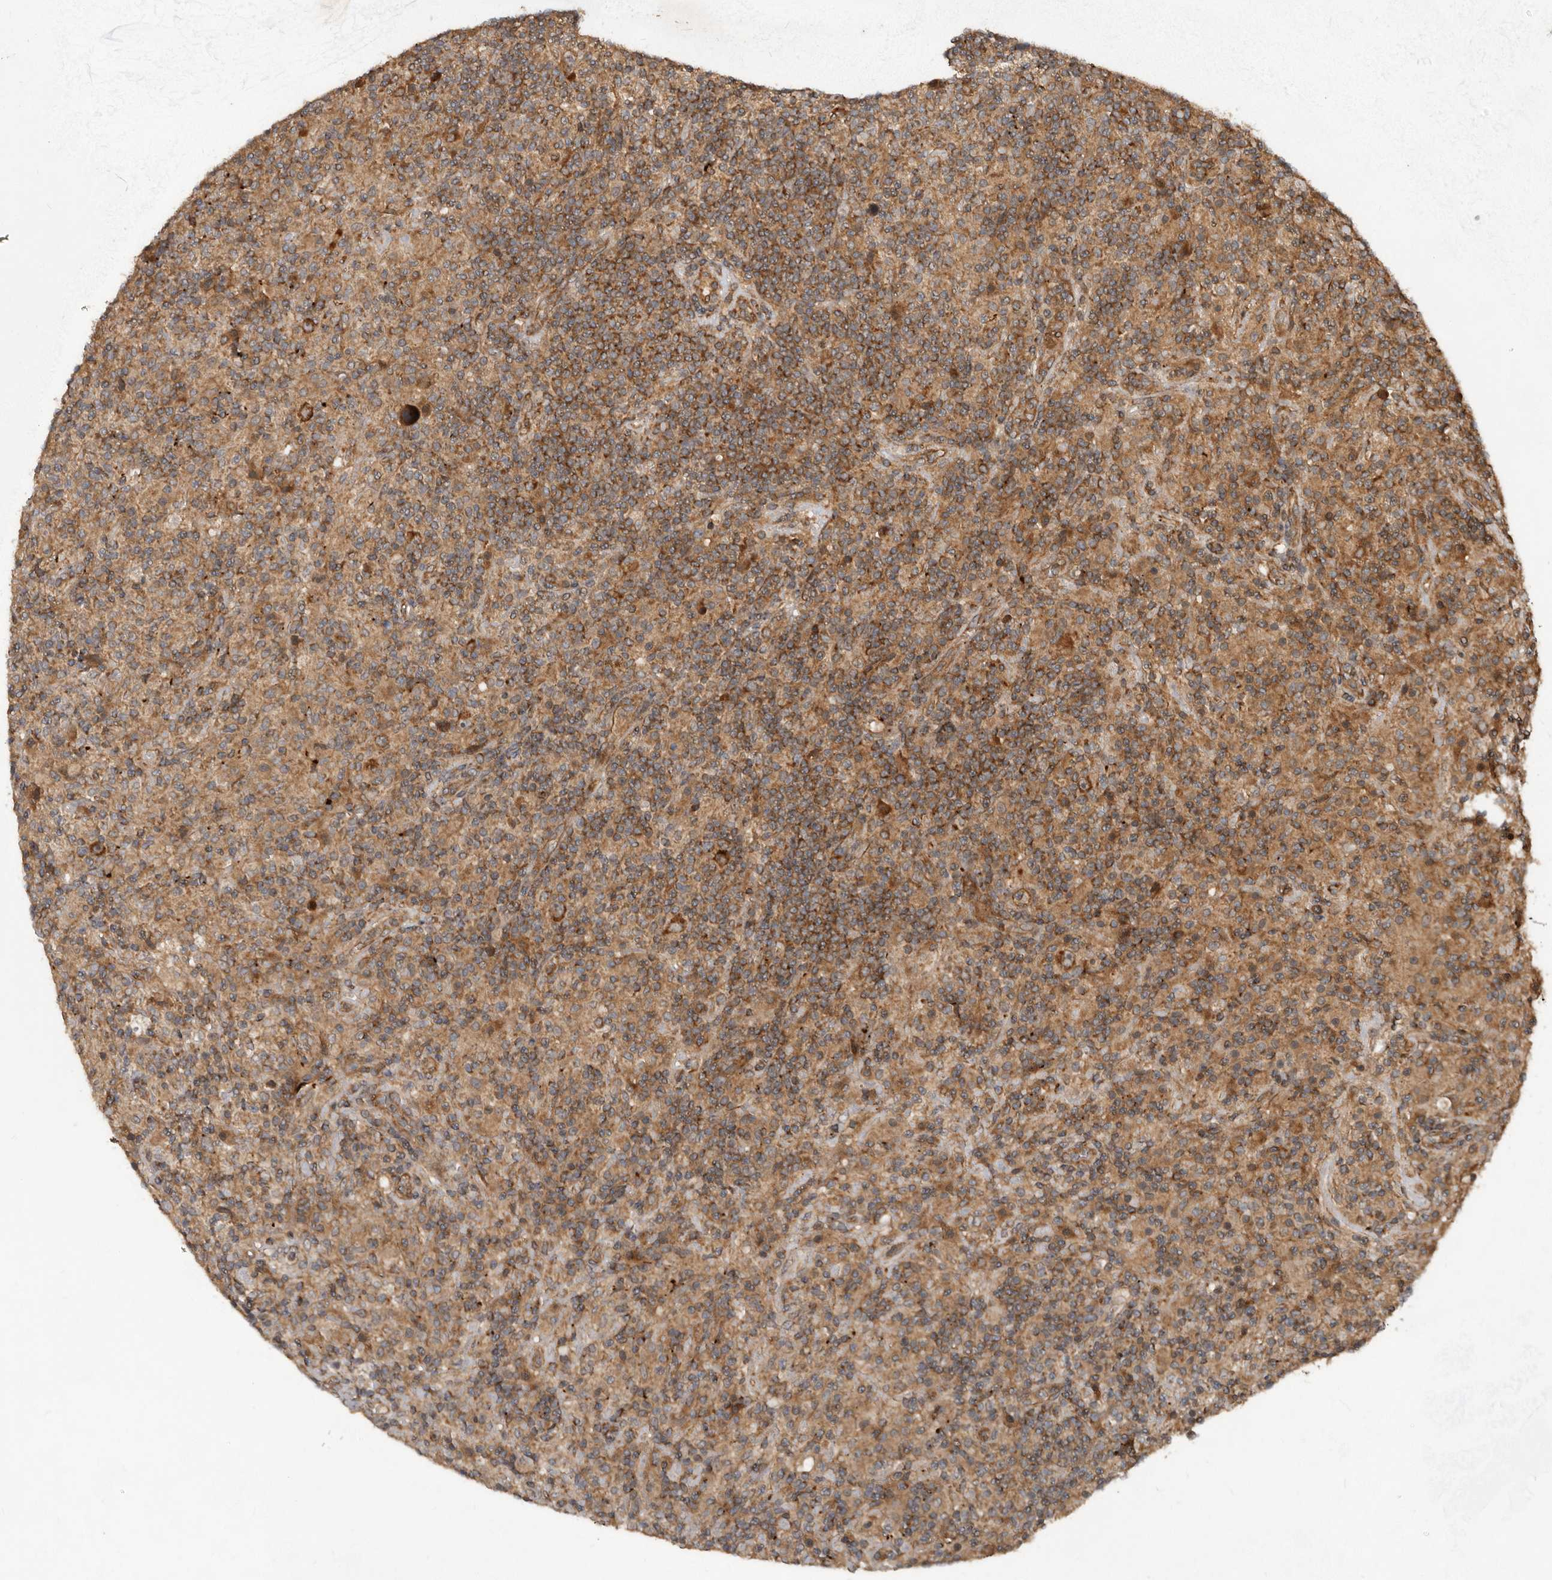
{"staining": {"intensity": "moderate", "quantity": ">75%", "location": "cytoplasmic/membranous"}, "tissue": "lymphoma", "cell_type": "Tumor cells", "image_type": "cancer", "snomed": [{"axis": "morphology", "description": "Hodgkin's disease, NOS"}, {"axis": "topography", "description": "Lymph node"}], "caption": "Tumor cells reveal medium levels of moderate cytoplasmic/membranous expression in about >75% of cells in human Hodgkin's disease. Nuclei are stained in blue.", "gene": "STK36", "patient": {"sex": "male", "age": 70}}